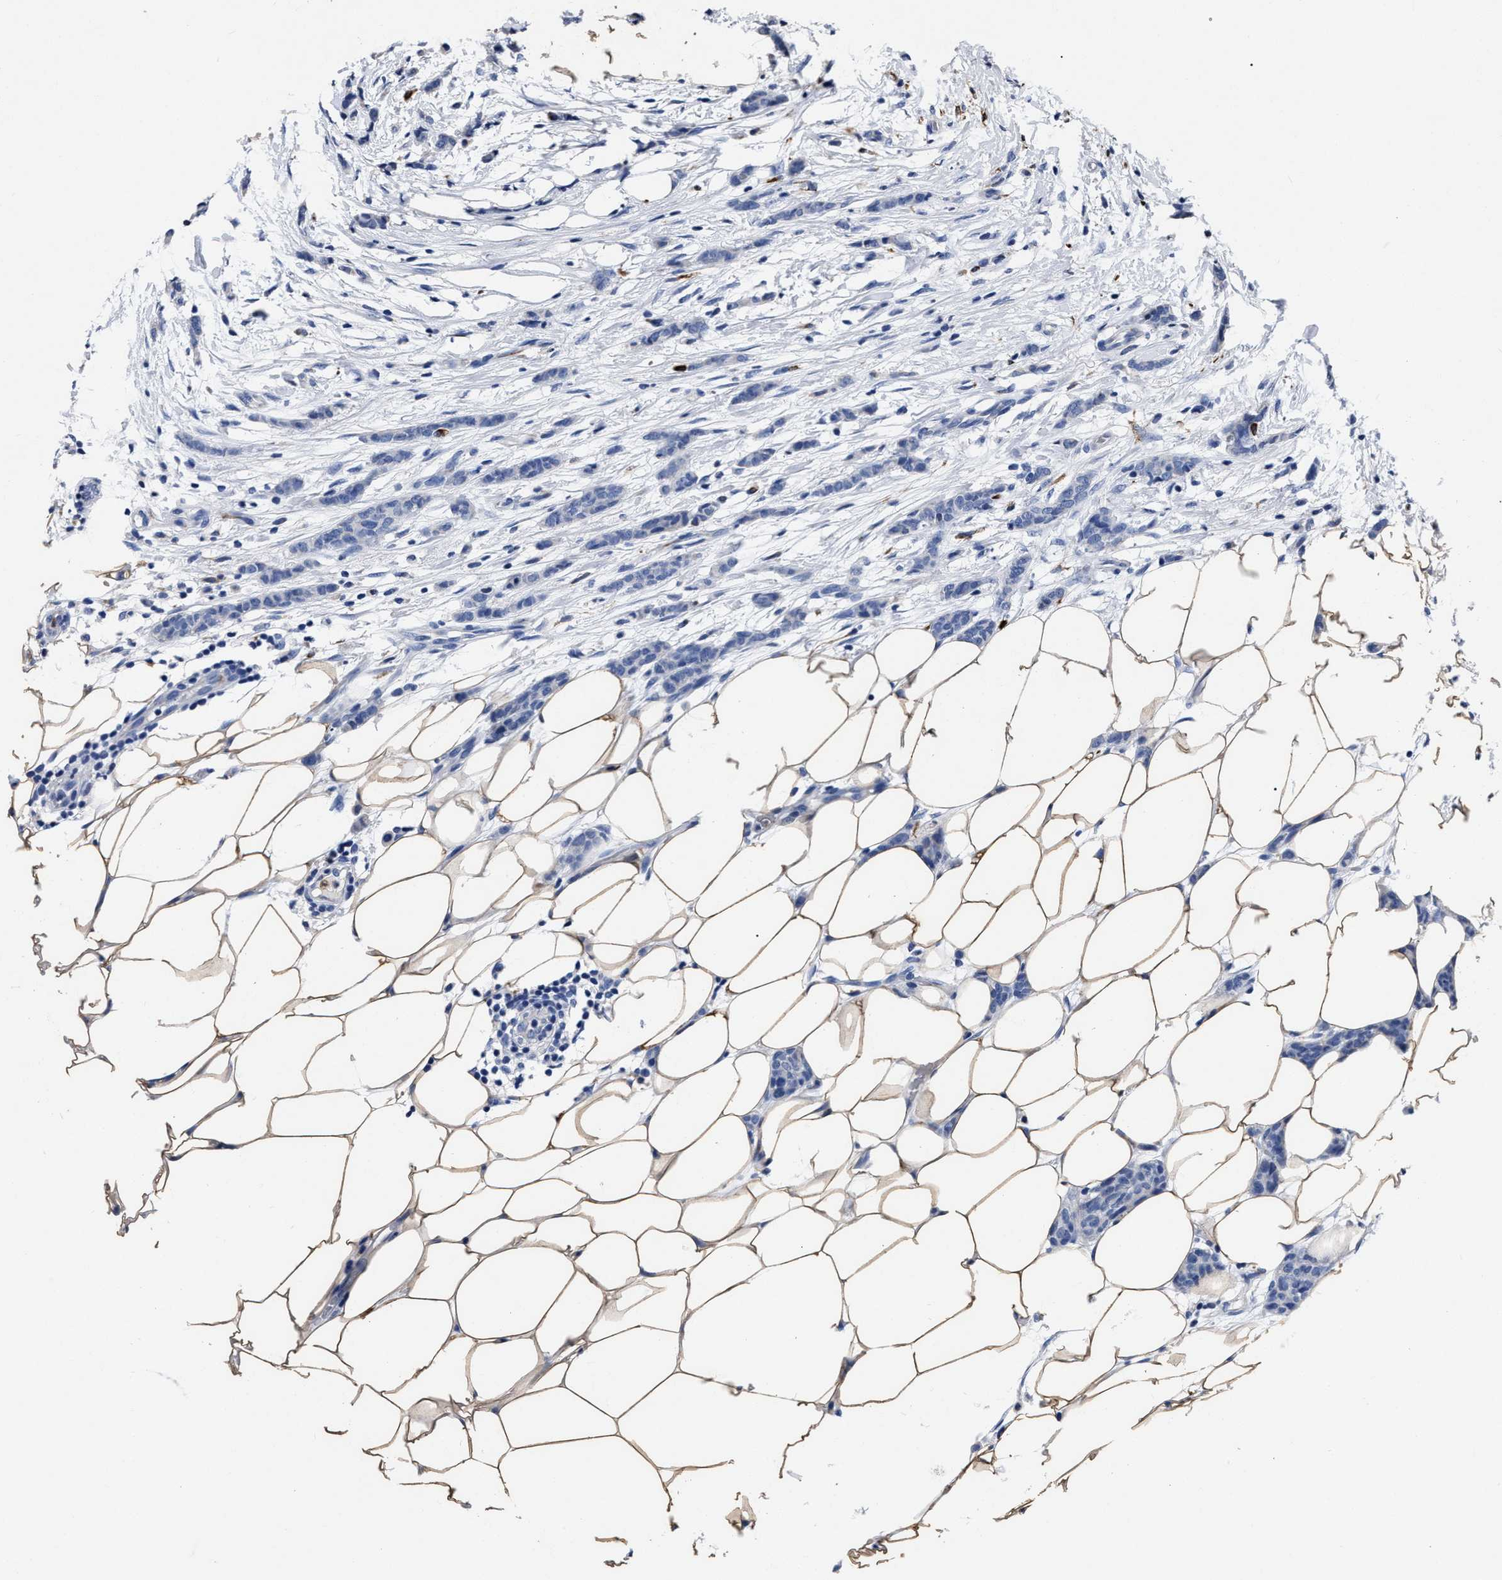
{"staining": {"intensity": "negative", "quantity": "none", "location": "none"}, "tissue": "breast cancer", "cell_type": "Tumor cells", "image_type": "cancer", "snomed": [{"axis": "morphology", "description": "Lobular carcinoma"}, {"axis": "topography", "description": "Skin"}, {"axis": "topography", "description": "Breast"}], "caption": "An immunohistochemistry (IHC) micrograph of breast lobular carcinoma is shown. There is no staining in tumor cells of breast lobular carcinoma.", "gene": "OR10G3", "patient": {"sex": "female", "age": 46}}